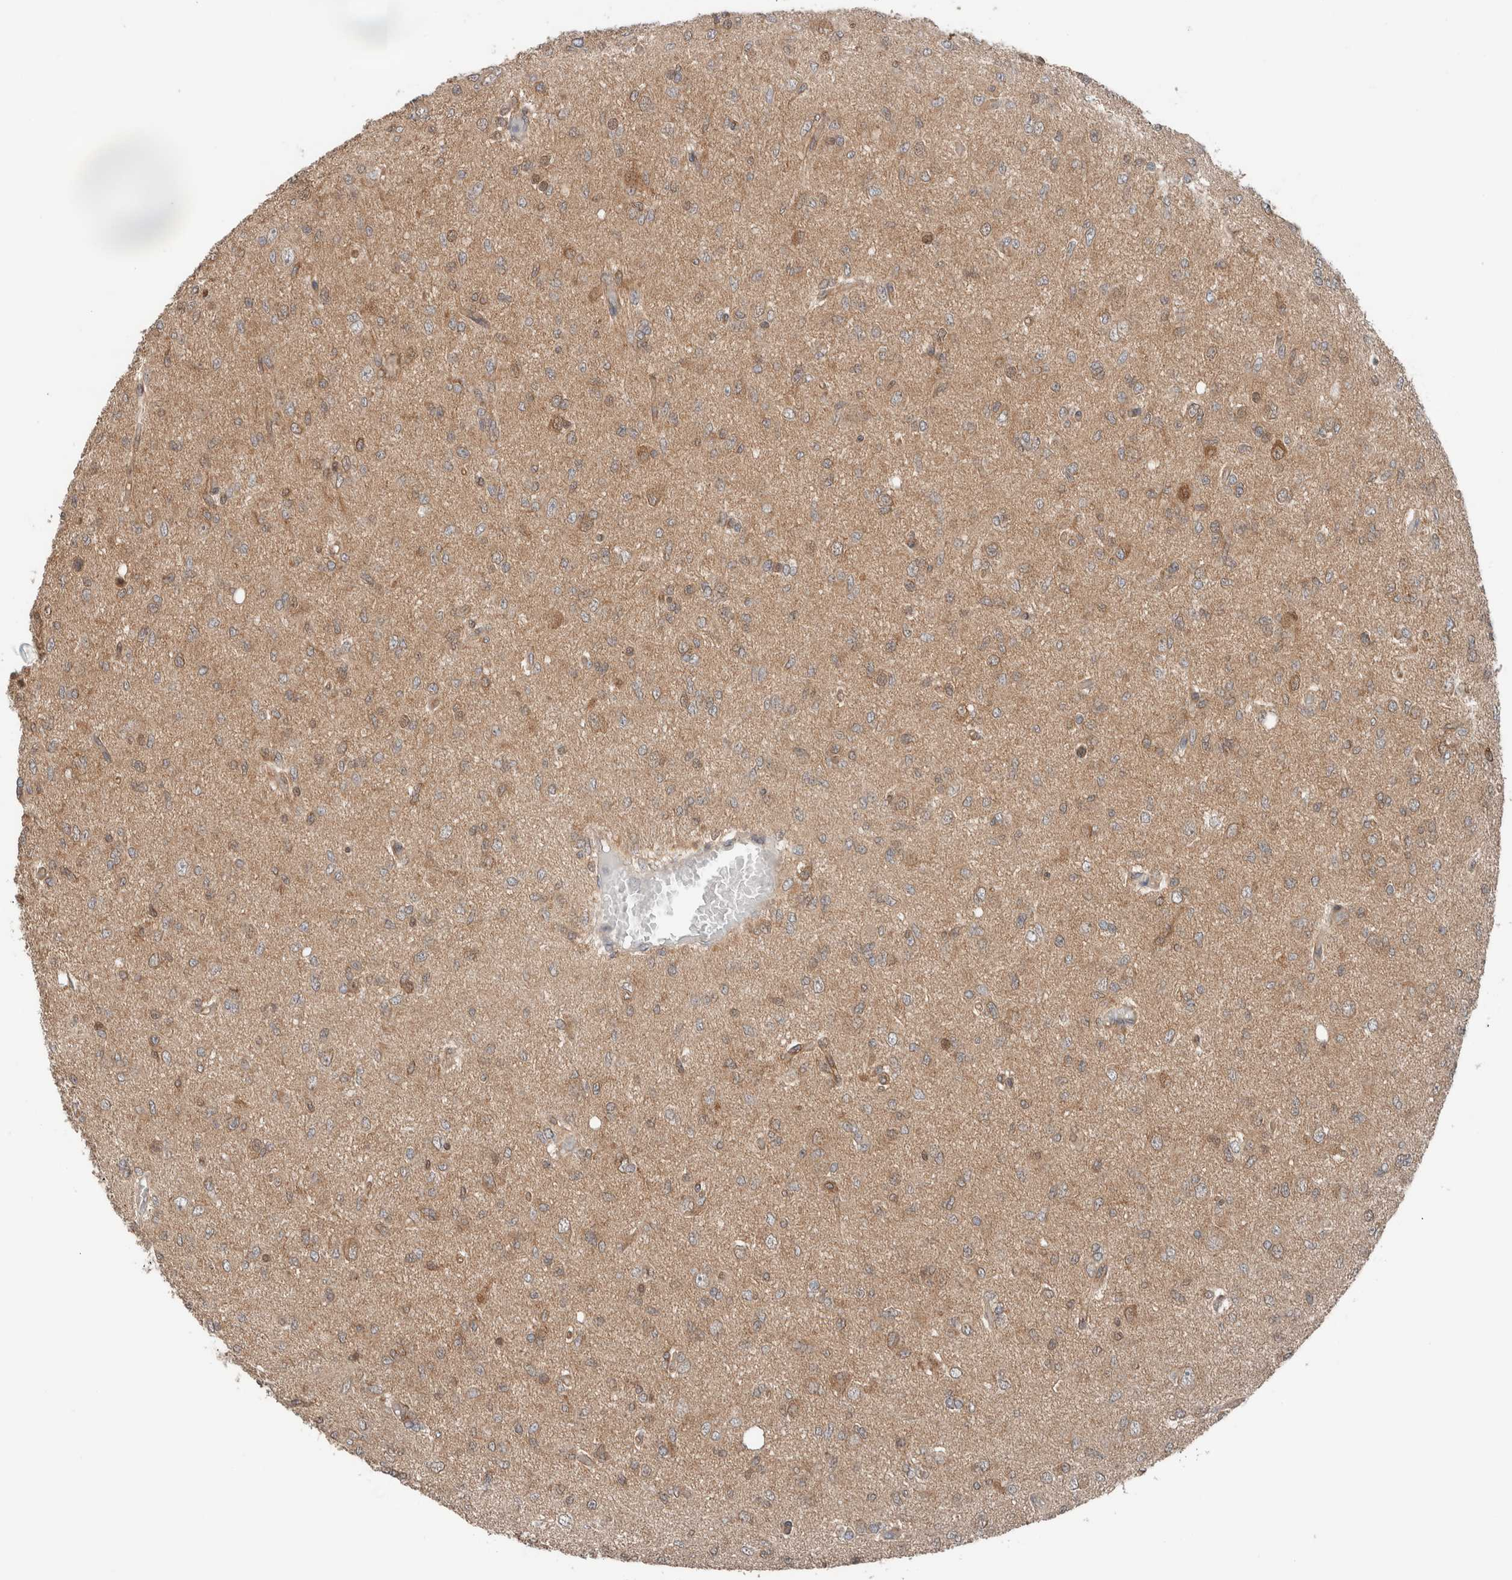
{"staining": {"intensity": "weak", "quantity": "25%-75%", "location": "cytoplasmic/membranous,nuclear"}, "tissue": "glioma", "cell_type": "Tumor cells", "image_type": "cancer", "snomed": [{"axis": "morphology", "description": "Glioma, malignant, High grade"}, {"axis": "topography", "description": "Brain"}], "caption": "Glioma stained for a protein shows weak cytoplasmic/membranous and nuclear positivity in tumor cells.", "gene": "XPNPEP1", "patient": {"sex": "female", "age": 59}}